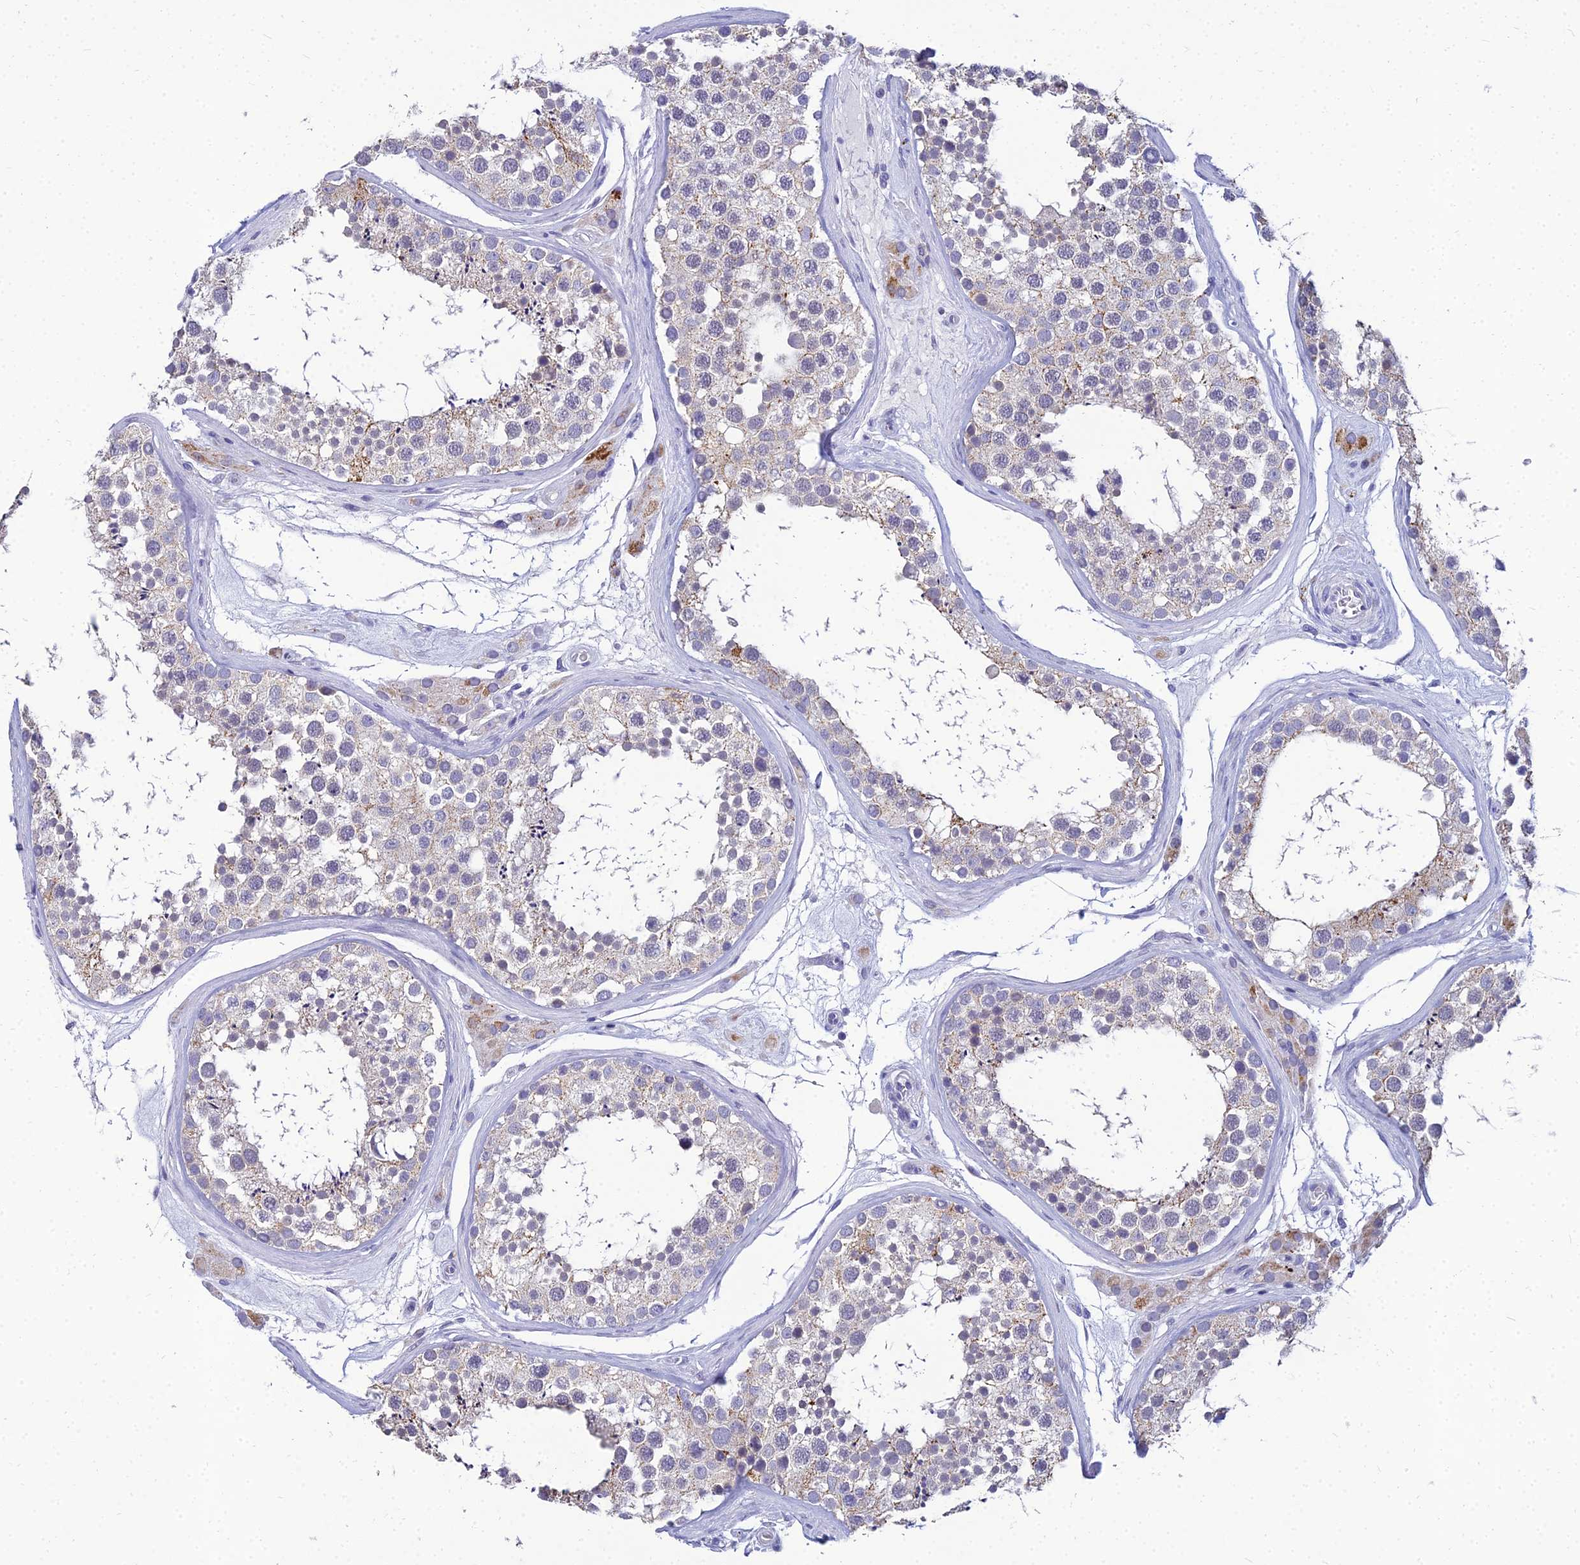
{"staining": {"intensity": "weak", "quantity": "<25%", "location": "cytoplasmic/membranous"}, "tissue": "testis", "cell_type": "Cells in seminiferous ducts", "image_type": "normal", "snomed": [{"axis": "morphology", "description": "Normal tissue, NOS"}, {"axis": "topography", "description": "Testis"}], "caption": "A histopathology image of human testis is negative for staining in cells in seminiferous ducts.", "gene": "NPY", "patient": {"sex": "male", "age": 46}}